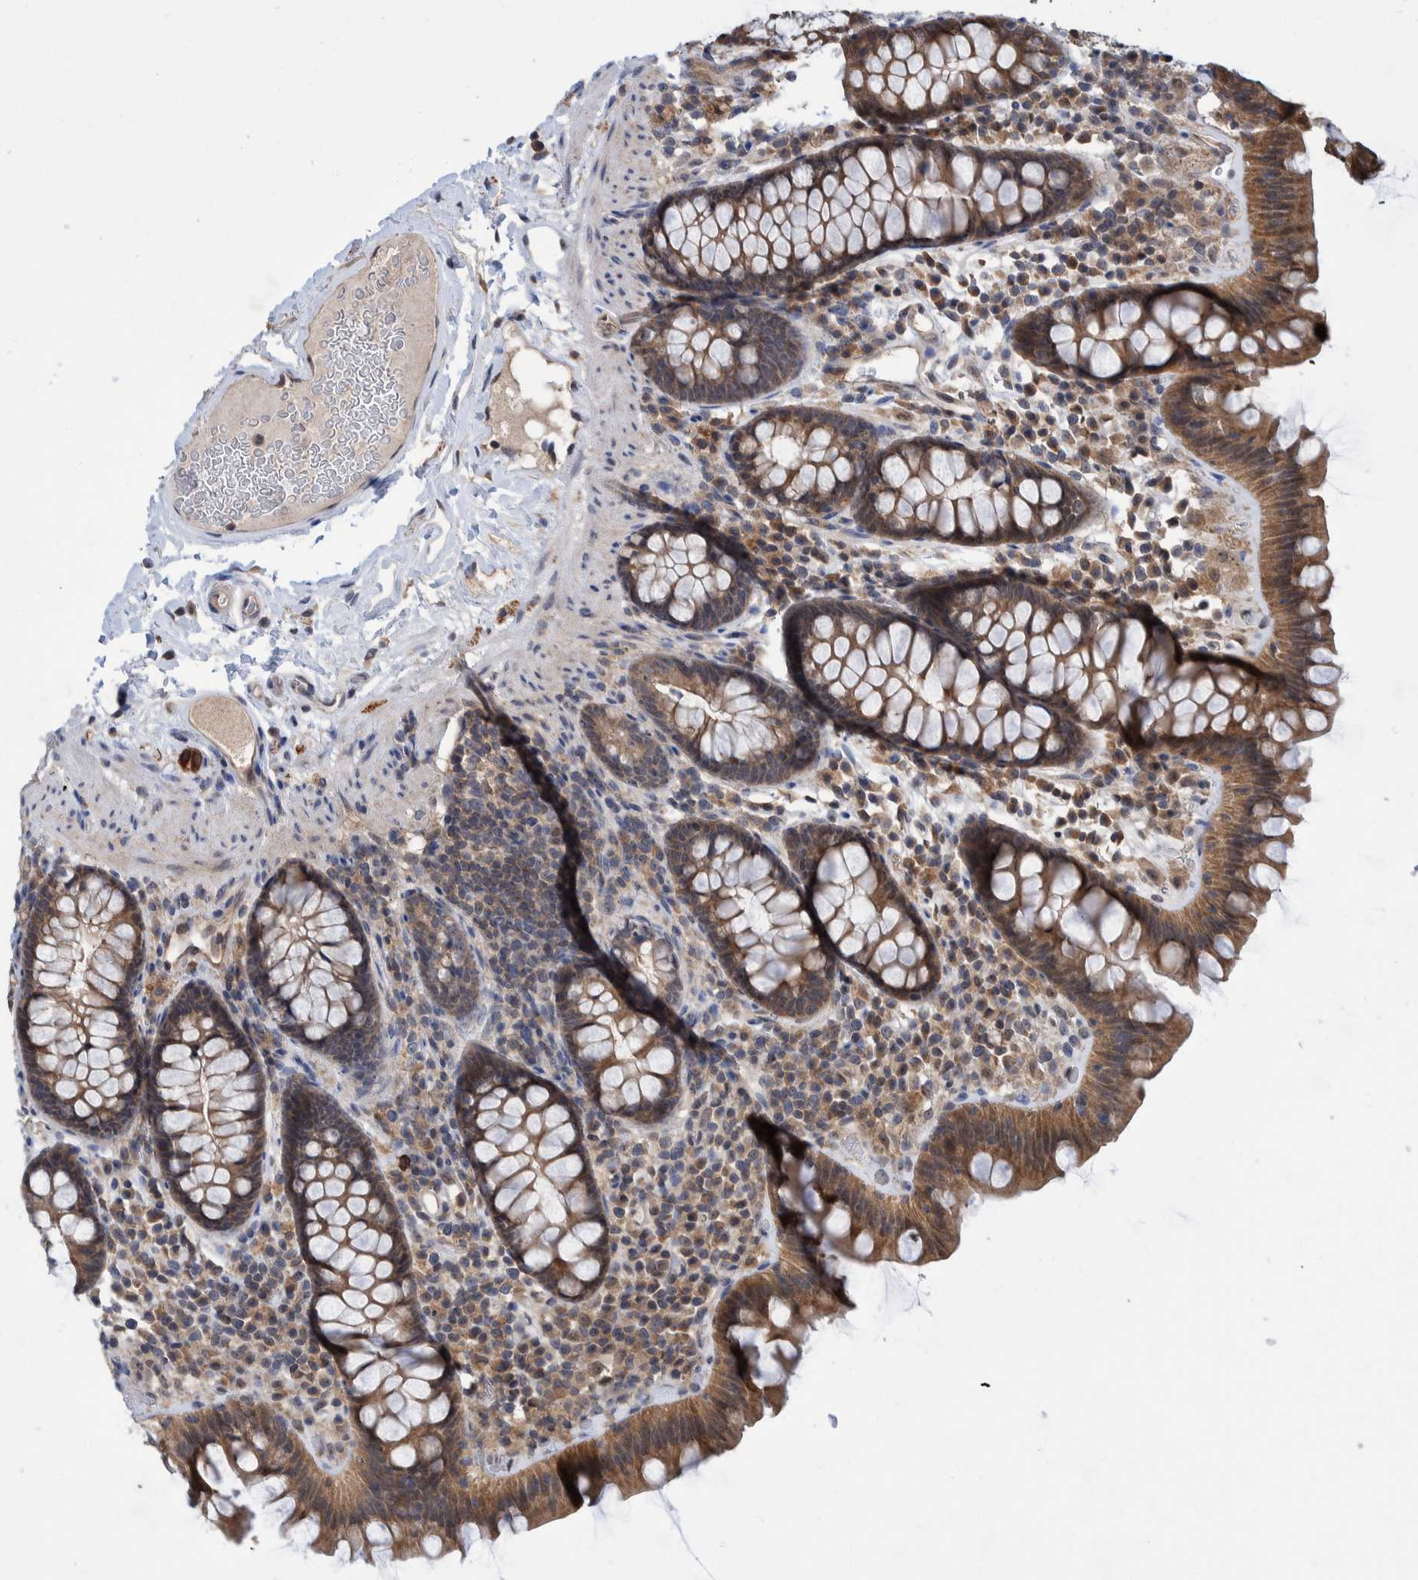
{"staining": {"intensity": "moderate", "quantity": "<25%", "location": "cytoplasmic/membranous"}, "tissue": "colon", "cell_type": "Endothelial cells", "image_type": "normal", "snomed": [{"axis": "morphology", "description": "Normal tissue, NOS"}, {"axis": "topography", "description": "Colon"}], "caption": "A photomicrograph of human colon stained for a protein exhibits moderate cytoplasmic/membranous brown staining in endothelial cells.", "gene": "PLPBP", "patient": {"sex": "female", "age": 80}}